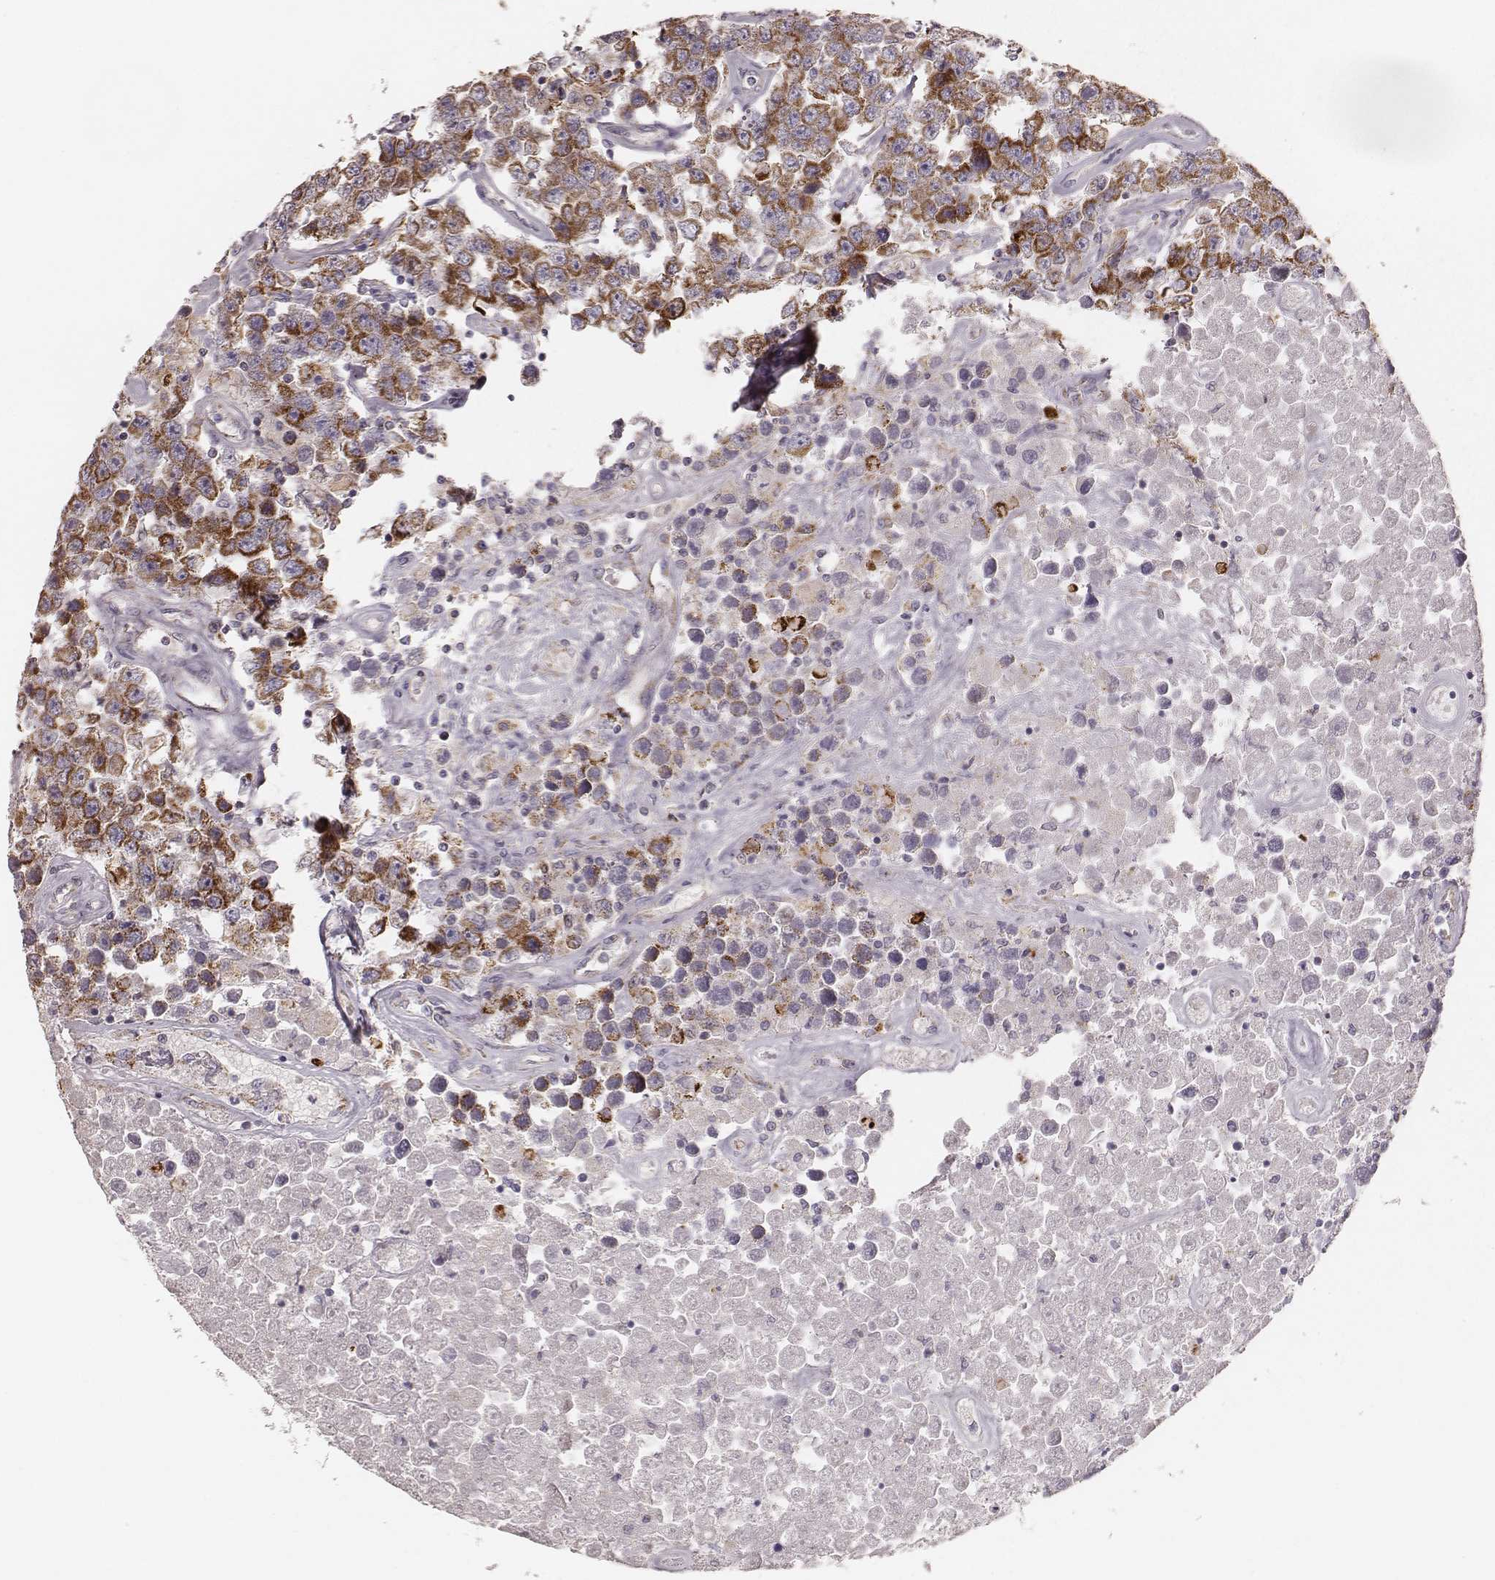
{"staining": {"intensity": "moderate", "quantity": ">75%", "location": "cytoplasmic/membranous"}, "tissue": "testis cancer", "cell_type": "Tumor cells", "image_type": "cancer", "snomed": [{"axis": "morphology", "description": "Seminoma, NOS"}, {"axis": "topography", "description": "Testis"}], "caption": "Protein positivity by IHC displays moderate cytoplasmic/membranous positivity in approximately >75% of tumor cells in seminoma (testis). Using DAB (3,3'-diaminobenzidine) (brown) and hematoxylin (blue) stains, captured at high magnification using brightfield microscopy.", "gene": "TUFM", "patient": {"sex": "male", "age": 52}}